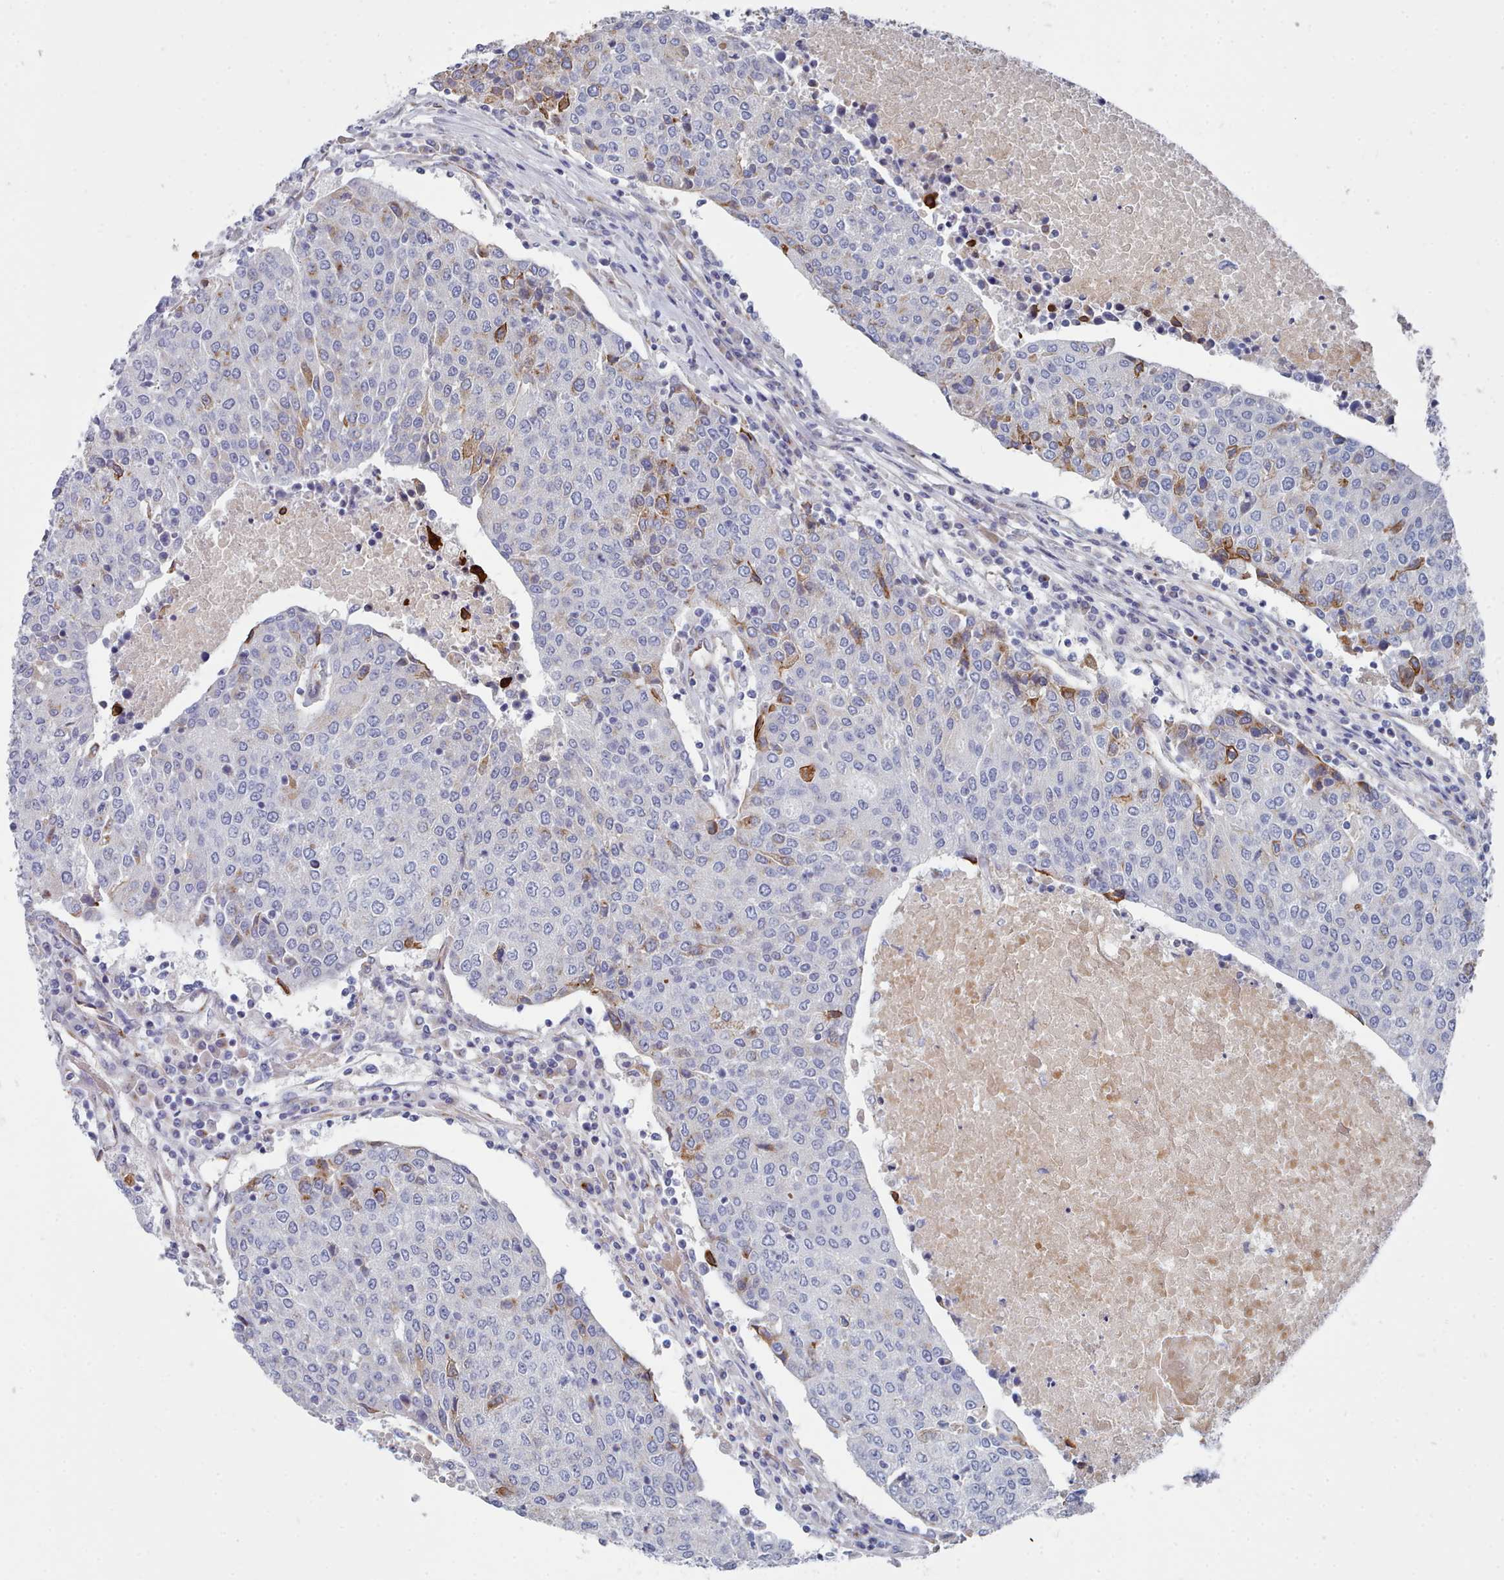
{"staining": {"intensity": "moderate", "quantity": "<25%", "location": "cytoplasmic/membranous"}, "tissue": "urothelial cancer", "cell_type": "Tumor cells", "image_type": "cancer", "snomed": [{"axis": "morphology", "description": "Urothelial carcinoma, High grade"}, {"axis": "topography", "description": "Urinary bladder"}], "caption": "This photomicrograph displays urothelial carcinoma (high-grade) stained with IHC to label a protein in brown. The cytoplasmic/membranous of tumor cells show moderate positivity for the protein. Nuclei are counter-stained blue.", "gene": "PDE4C", "patient": {"sex": "female", "age": 85}}